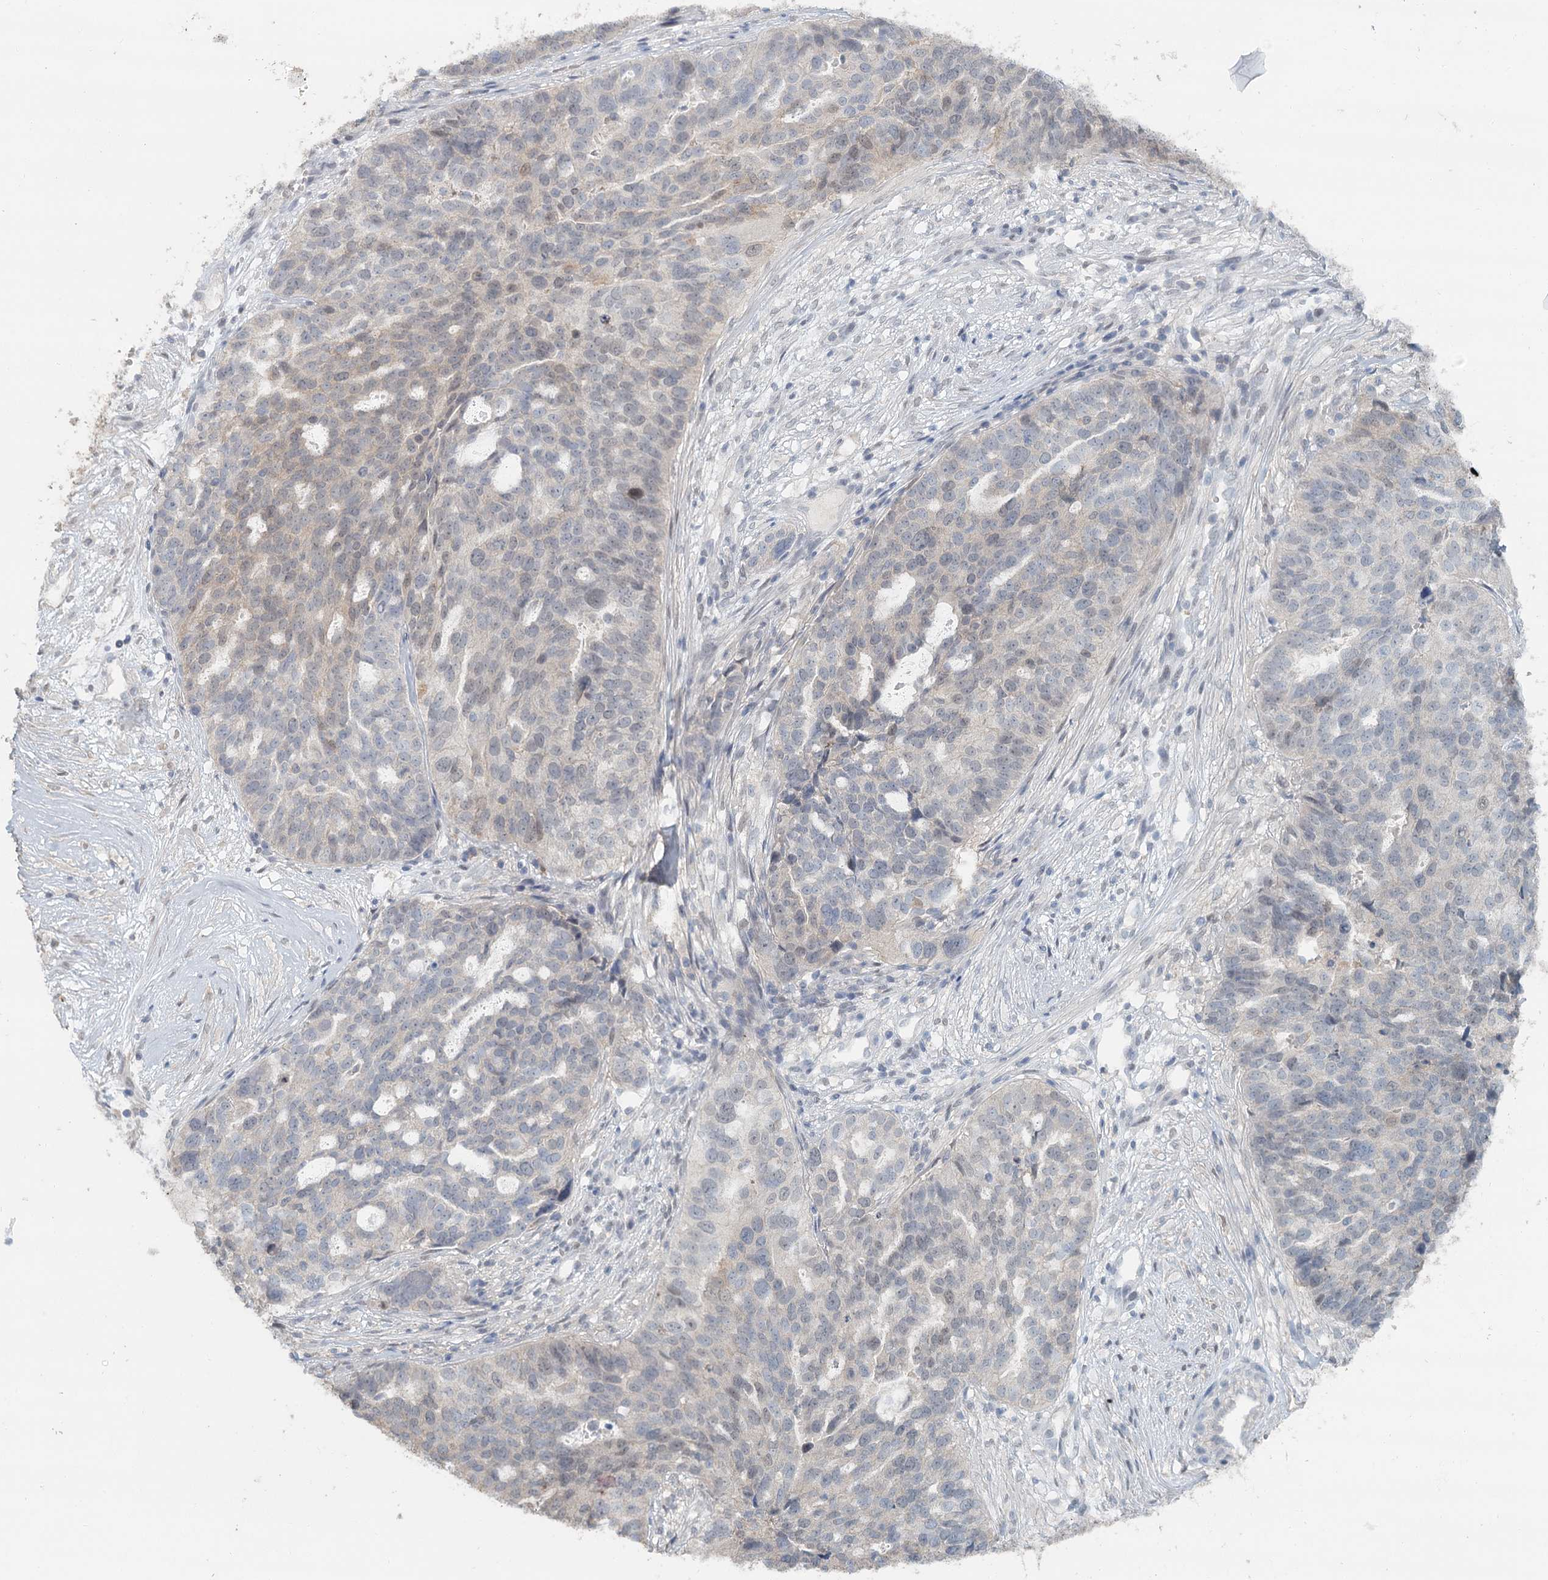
{"staining": {"intensity": "negative", "quantity": "none", "location": "none"}, "tissue": "ovarian cancer", "cell_type": "Tumor cells", "image_type": "cancer", "snomed": [{"axis": "morphology", "description": "Cystadenocarcinoma, serous, NOS"}, {"axis": "topography", "description": "Ovary"}], "caption": "High magnification brightfield microscopy of ovarian cancer (serous cystadenocarcinoma) stained with DAB (3,3'-diaminobenzidine) (brown) and counterstained with hematoxylin (blue): tumor cells show no significant staining.", "gene": "ADK", "patient": {"sex": "female", "age": 59}}